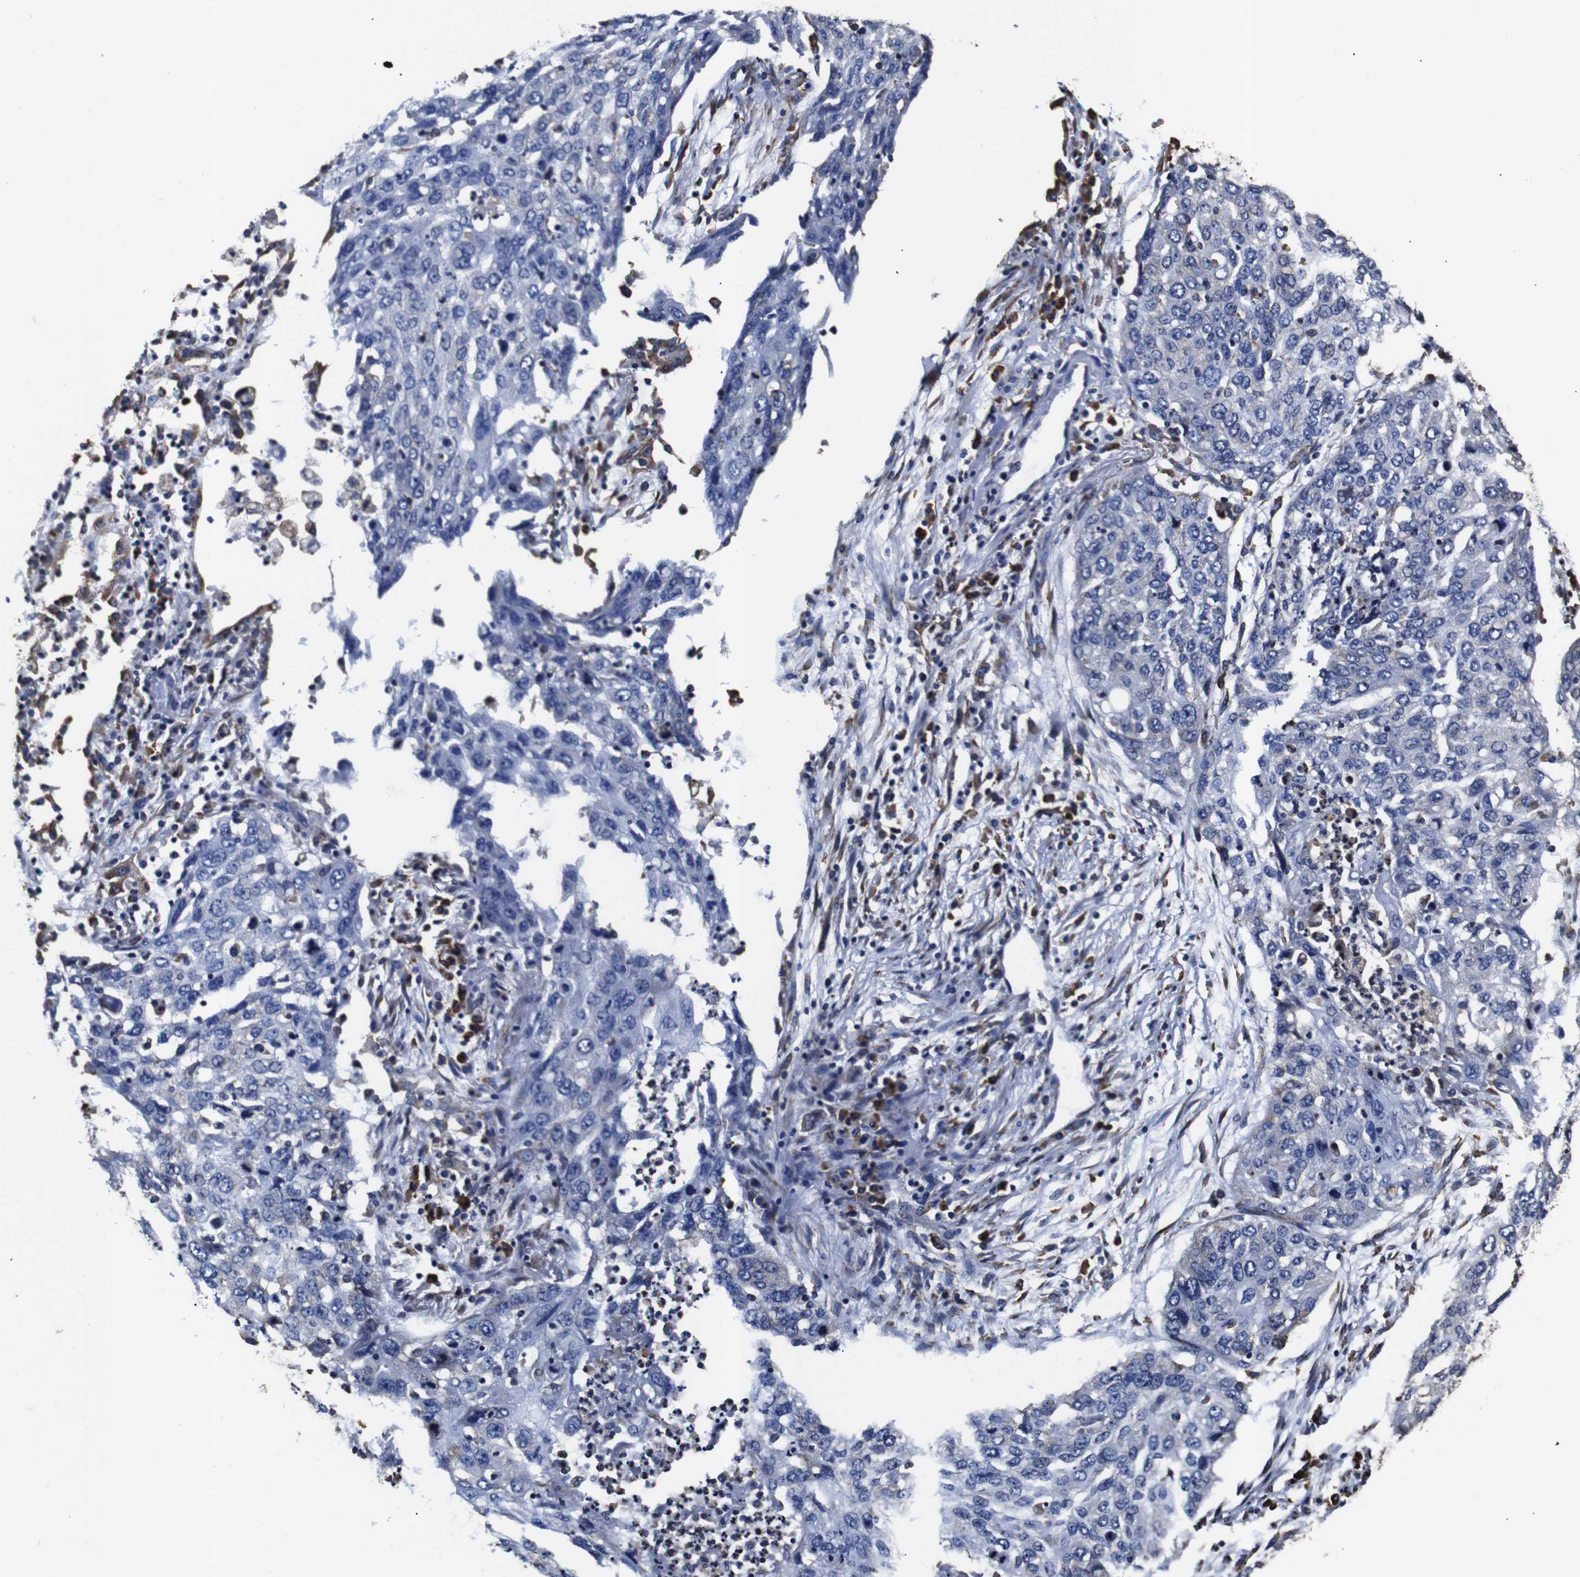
{"staining": {"intensity": "negative", "quantity": "none", "location": "none"}, "tissue": "lung cancer", "cell_type": "Tumor cells", "image_type": "cancer", "snomed": [{"axis": "morphology", "description": "Squamous cell carcinoma, NOS"}, {"axis": "topography", "description": "Lung"}], "caption": "IHC micrograph of neoplastic tissue: human squamous cell carcinoma (lung) stained with DAB (3,3'-diaminobenzidine) shows no significant protein staining in tumor cells. The staining is performed using DAB (3,3'-diaminobenzidine) brown chromogen with nuclei counter-stained in using hematoxylin.", "gene": "PPIB", "patient": {"sex": "female", "age": 63}}